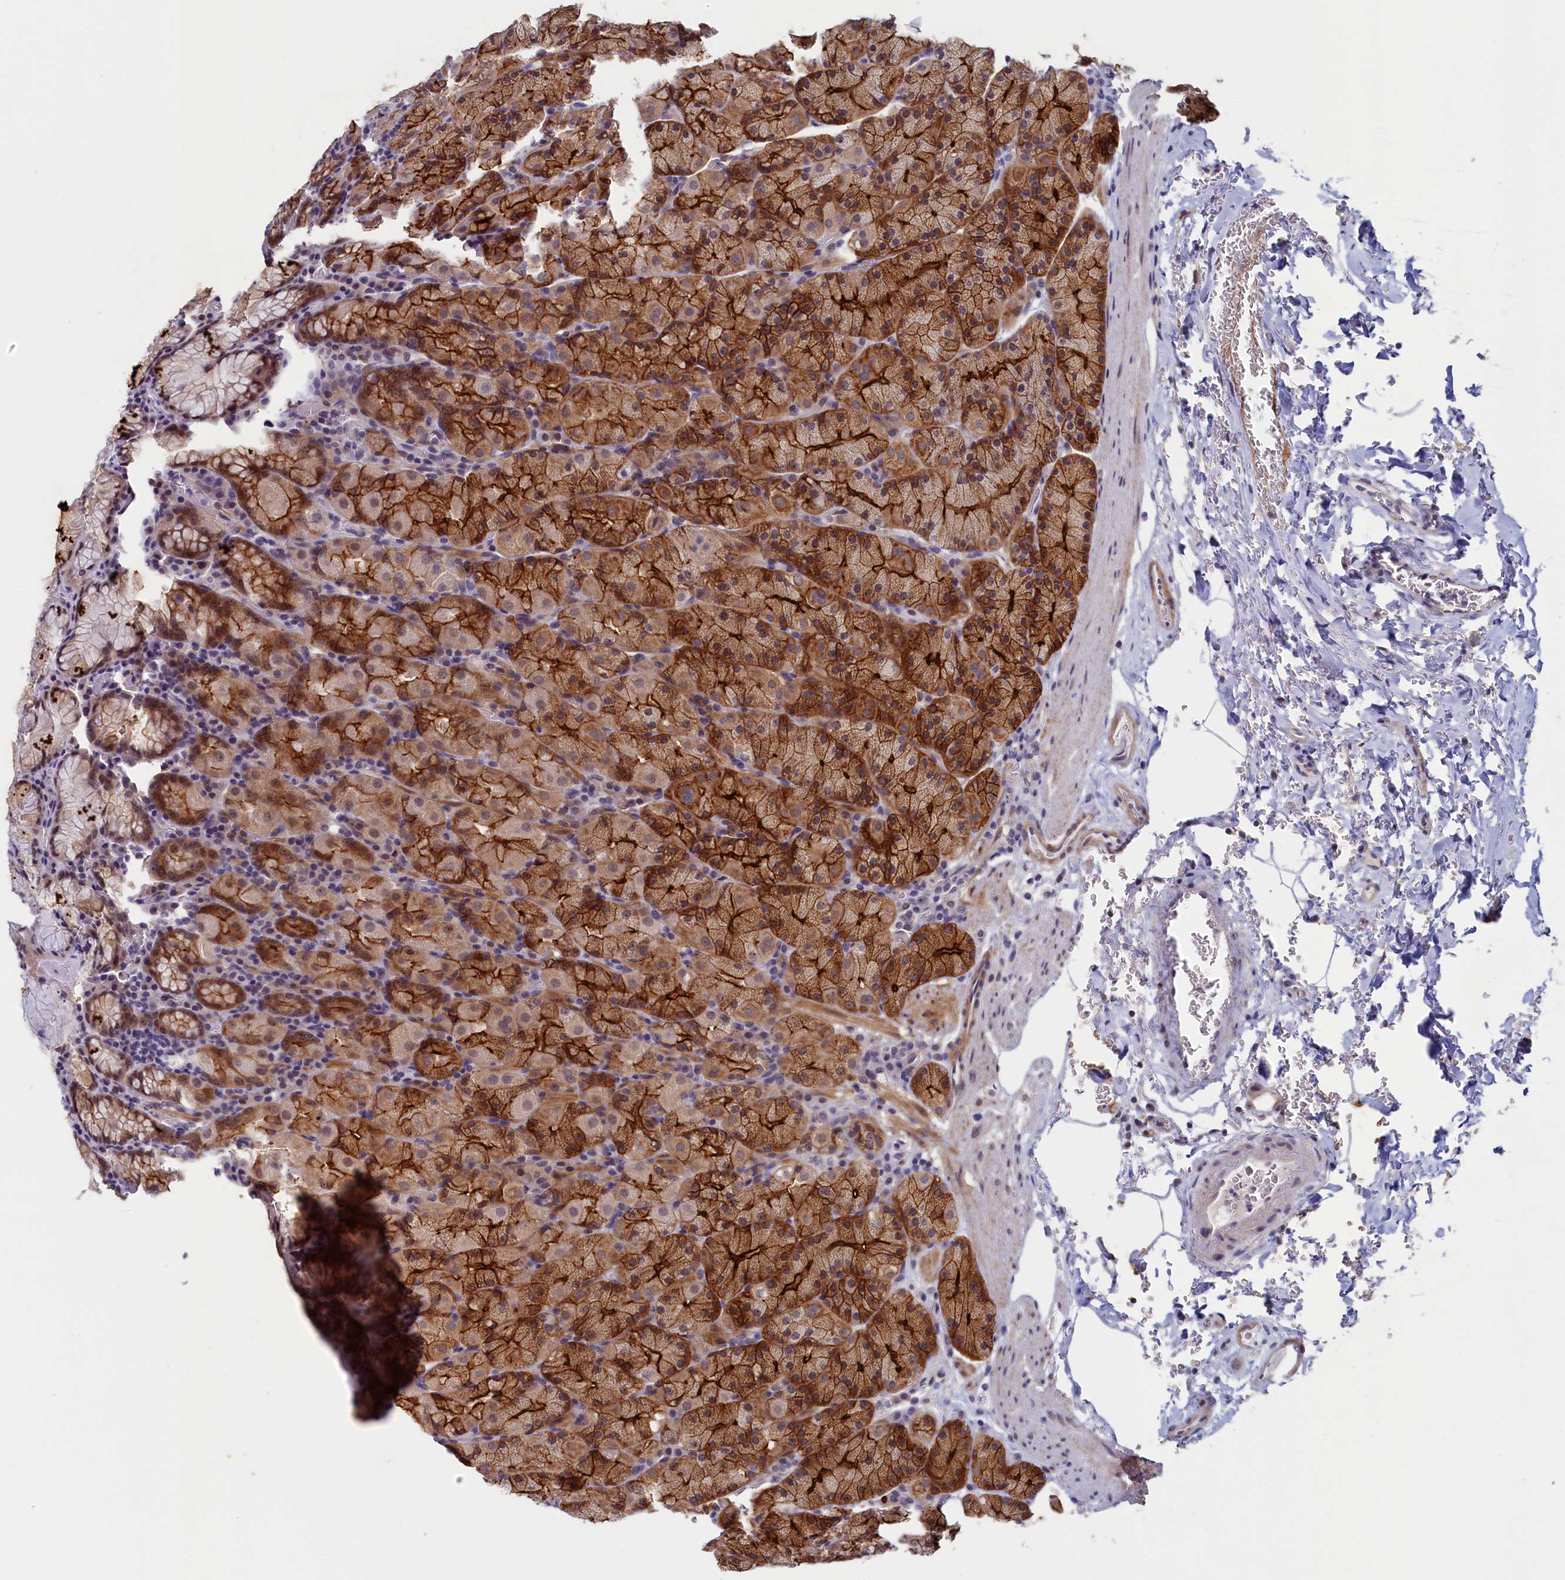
{"staining": {"intensity": "strong", "quantity": ">75%", "location": "cytoplasmic/membranous"}, "tissue": "stomach", "cell_type": "Glandular cells", "image_type": "normal", "snomed": [{"axis": "morphology", "description": "Normal tissue, NOS"}, {"axis": "topography", "description": "Stomach, upper"}, {"axis": "topography", "description": "Stomach, lower"}], "caption": "Glandular cells reveal strong cytoplasmic/membranous expression in about >75% of cells in normal stomach. Using DAB (brown) and hematoxylin (blue) stains, captured at high magnification using brightfield microscopy.", "gene": "PACSIN3", "patient": {"sex": "male", "age": 80}}